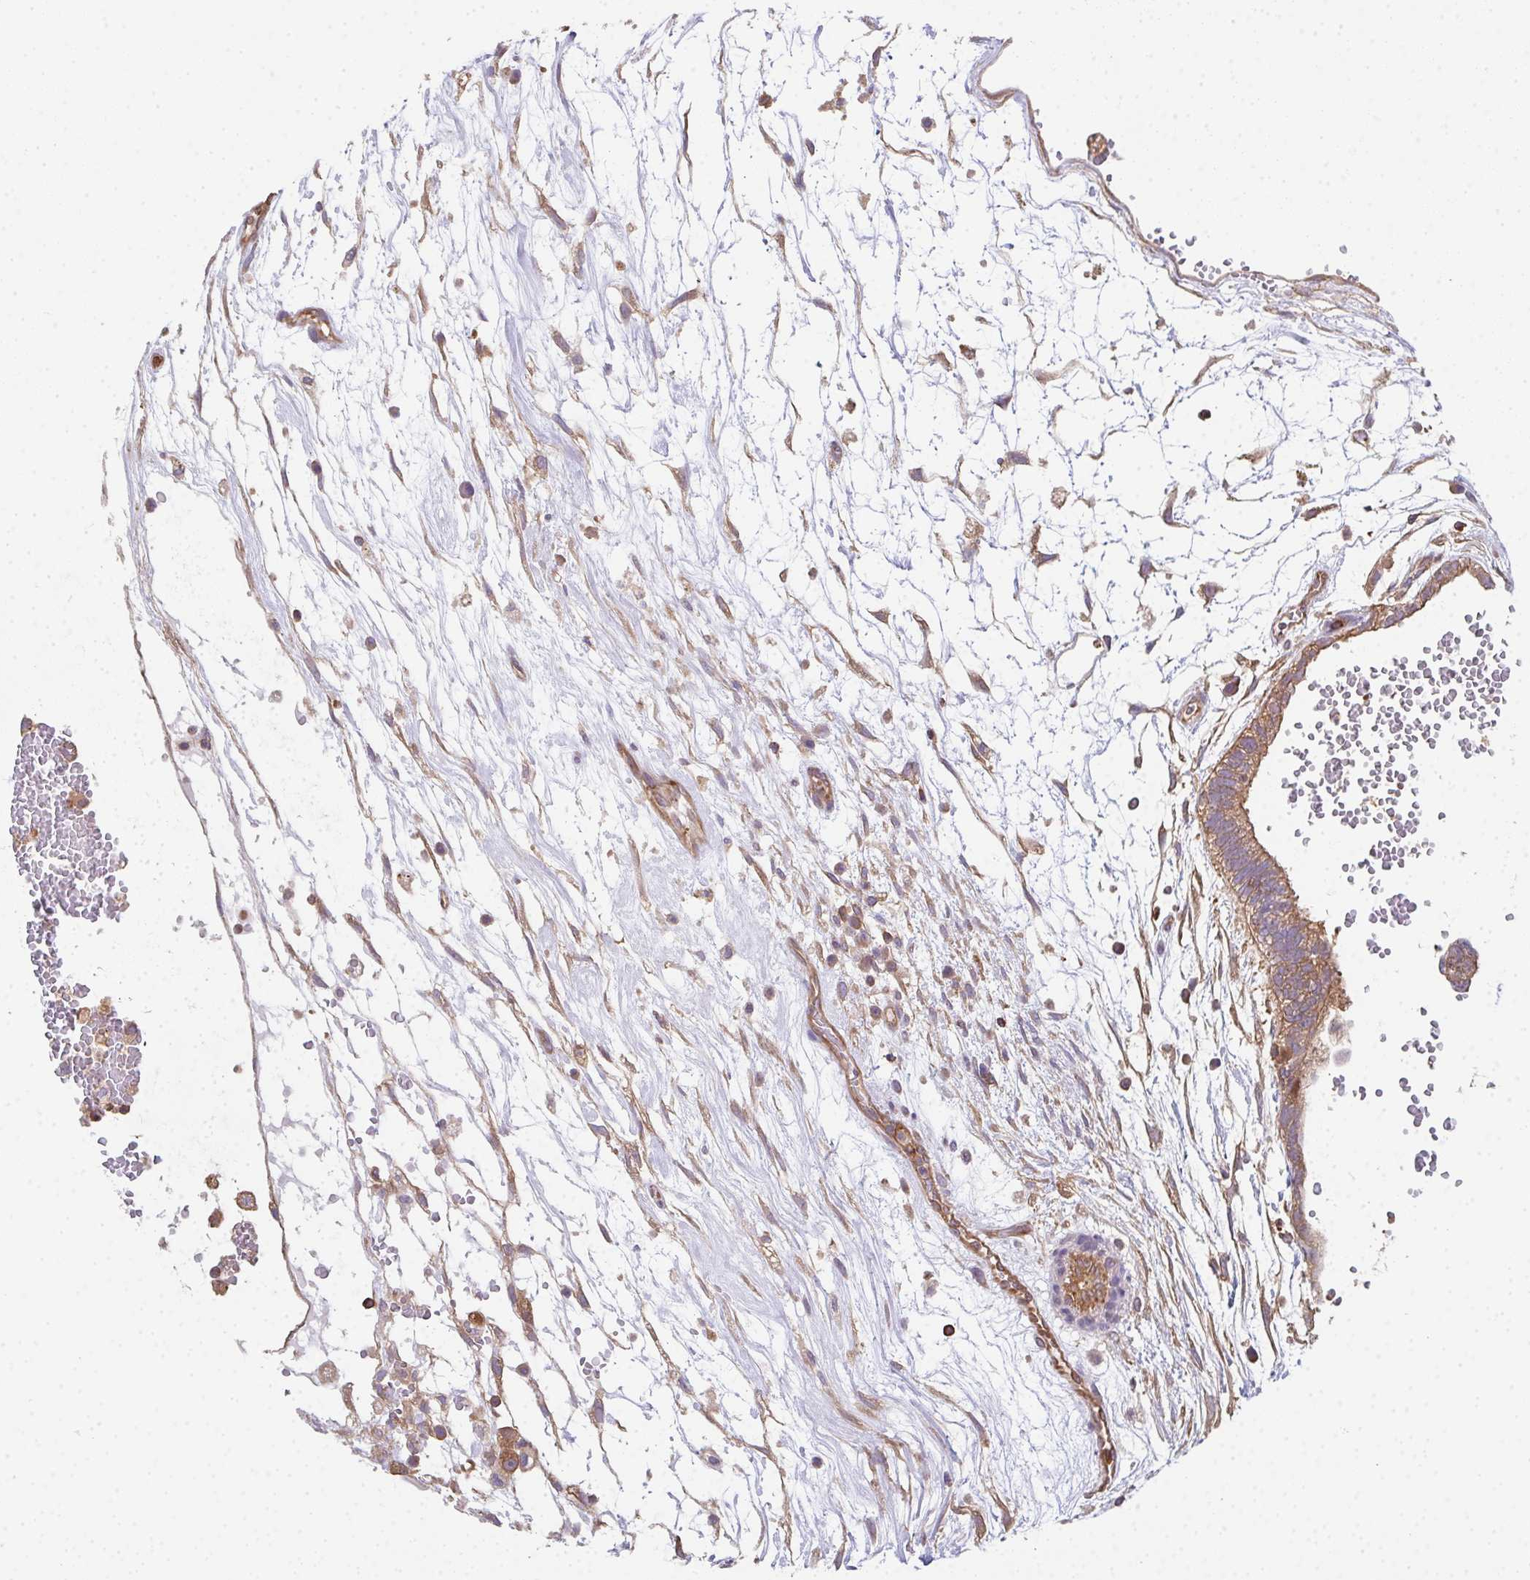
{"staining": {"intensity": "moderate", "quantity": ">75%", "location": "cytoplasmic/membranous"}, "tissue": "testis cancer", "cell_type": "Tumor cells", "image_type": "cancer", "snomed": [{"axis": "morphology", "description": "Carcinoma, Embryonal, NOS"}, {"axis": "topography", "description": "Testis"}], "caption": "Immunohistochemistry (DAB) staining of human testis embryonal carcinoma displays moderate cytoplasmic/membranous protein positivity in approximately >75% of tumor cells. The protein of interest is stained brown, and the nuclei are stained in blue (DAB (3,3'-diaminobenzidine) IHC with brightfield microscopy, high magnification).", "gene": "TMEM229A", "patient": {"sex": "male", "age": 32}}